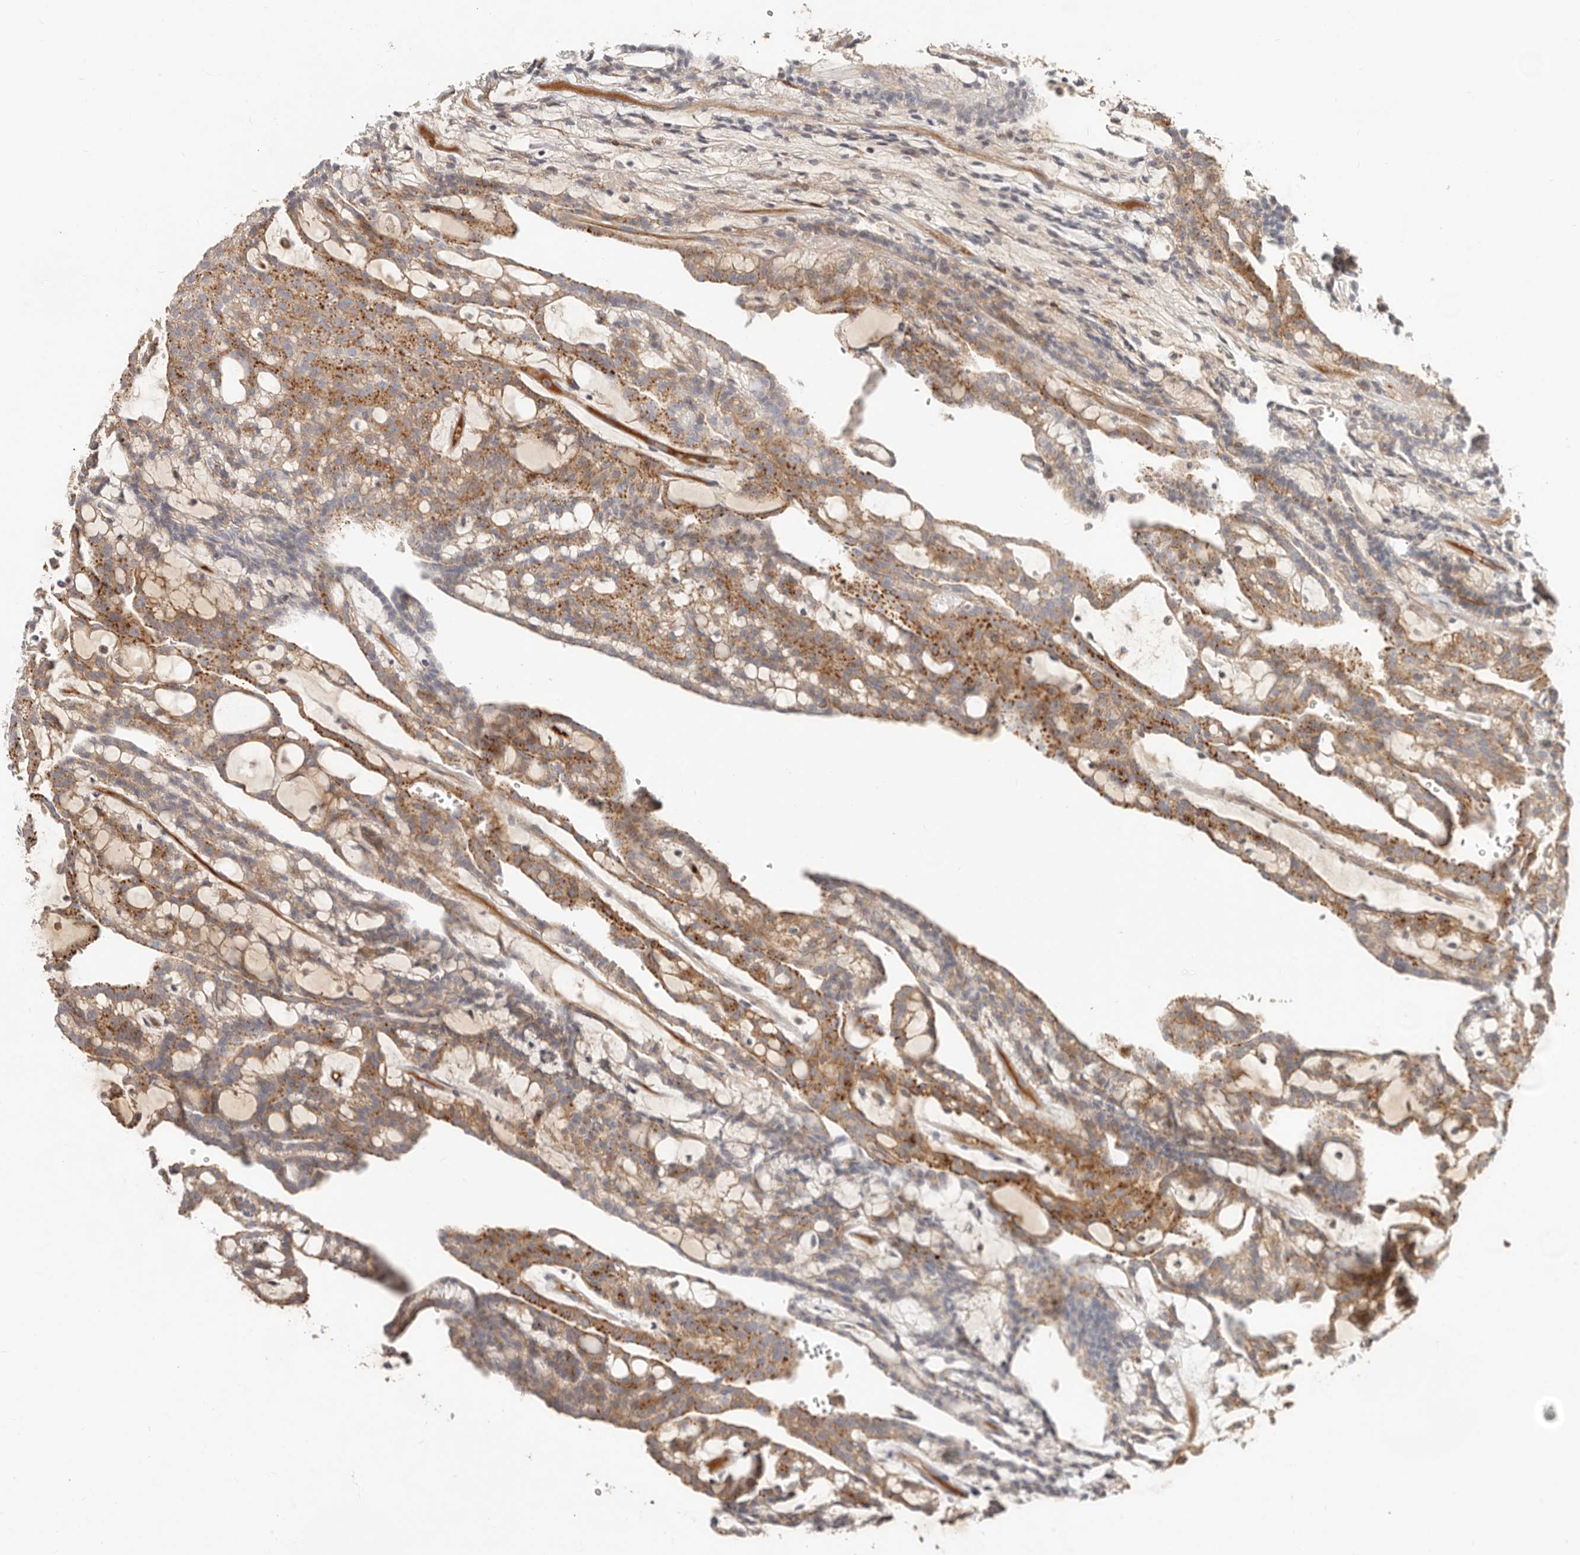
{"staining": {"intensity": "moderate", "quantity": ">75%", "location": "cytoplasmic/membranous"}, "tissue": "renal cancer", "cell_type": "Tumor cells", "image_type": "cancer", "snomed": [{"axis": "morphology", "description": "Adenocarcinoma, NOS"}, {"axis": "topography", "description": "Kidney"}], "caption": "Tumor cells display medium levels of moderate cytoplasmic/membranous expression in about >75% of cells in human adenocarcinoma (renal).", "gene": "MTFR2", "patient": {"sex": "male", "age": 63}}